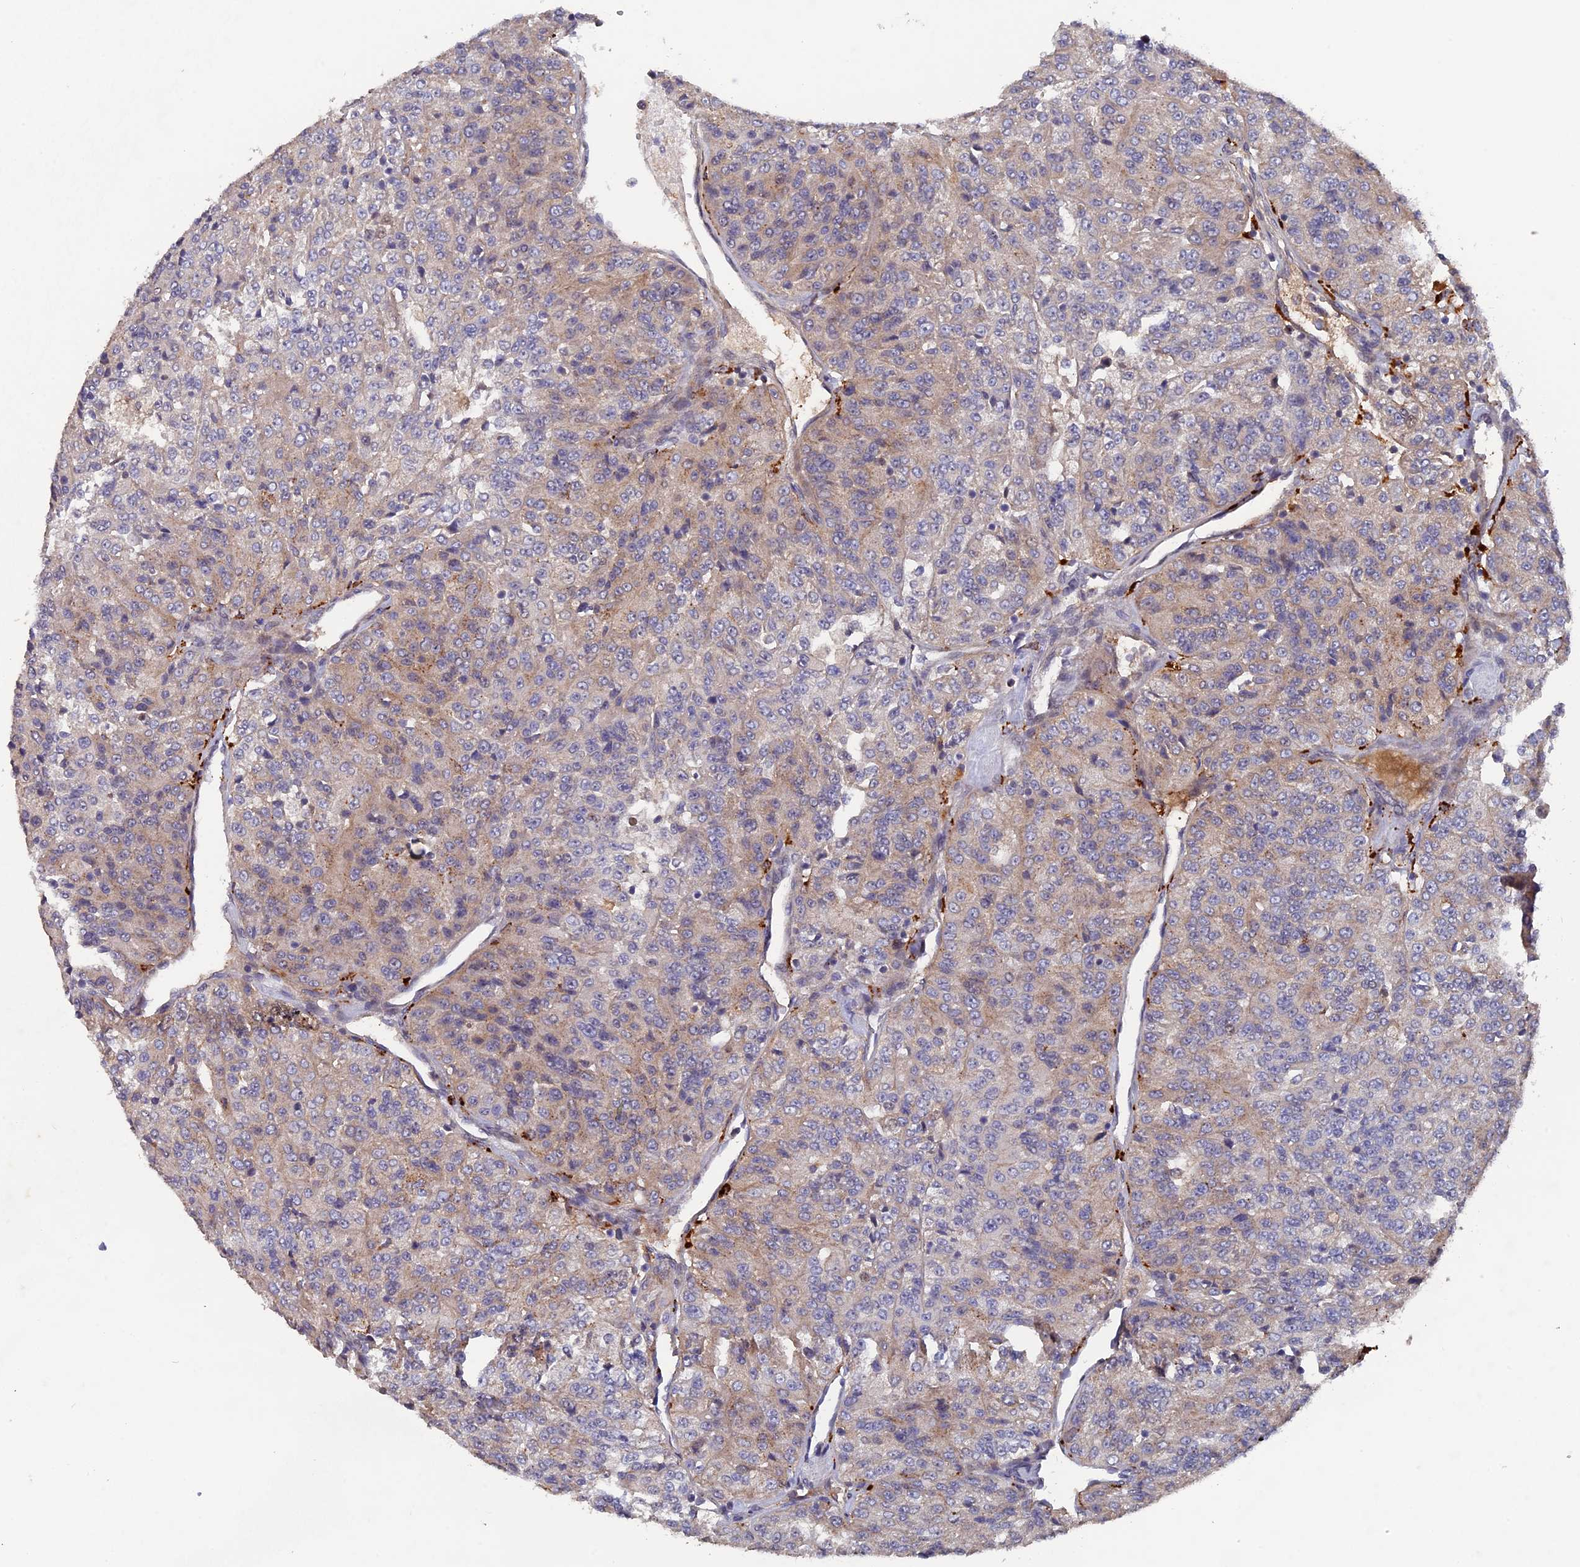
{"staining": {"intensity": "weak", "quantity": "<25%", "location": "cytoplasmic/membranous"}, "tissue": "renal cancer", "cell_type": "Tumor cells", "image_type": "cancer", "snomed": [{"axis": "morphology", "description": "Adenocarcinoma, NOS"}, {"axis": "topography", "description": "Kidney"}], "caption": "A micrograph of human adenocarcinoma (renal) is negative for staining in tumor cells.", "gene": "NOSIP", "patient": {"sex": "female", "age": 63}}